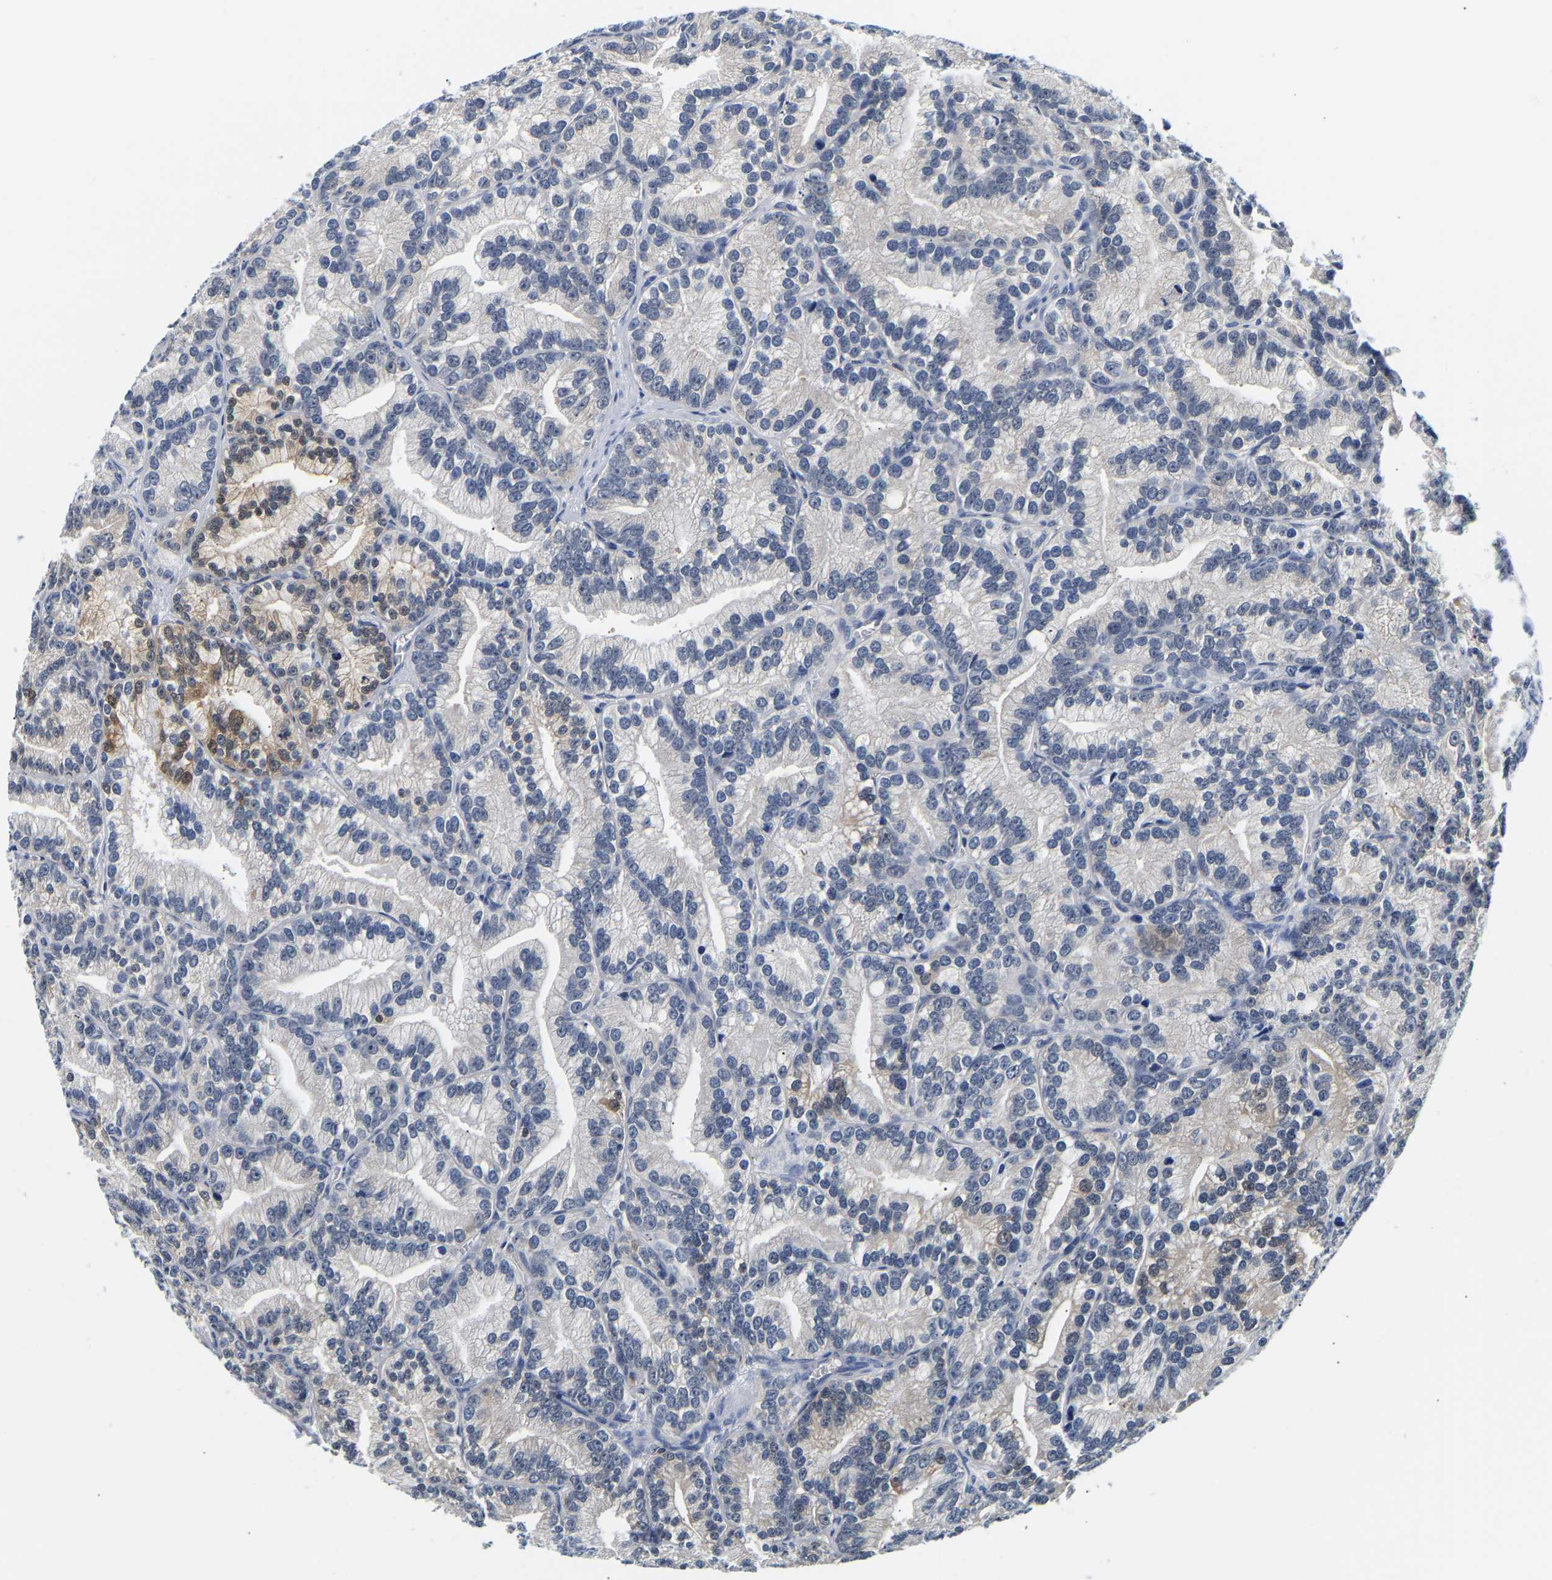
{"staining": {"intensity": "weak", "quantity": "25%-75%", "location": "cytoplasmic/membranous"}, "tissue": "prostate cancer", "cell_type": "Tumor cells", "image_type": "cancer", "snomed": [{"axis": "morphology", "description": "Adenocarcinoma, Low grade"}, {"axis": "topography", "description": "Prostate"}], "caption": "Immunohistochemistry (DAB (3,3'-diaminobenzidine)) staining of human prostate low-grade adenocarcinoma demonstrates weak cytoplasmic/membranous protein staining in about 25%-75% of tumor cells.", "gene": "UCHL3", "patient": {"sex": "male", "age": 89}}